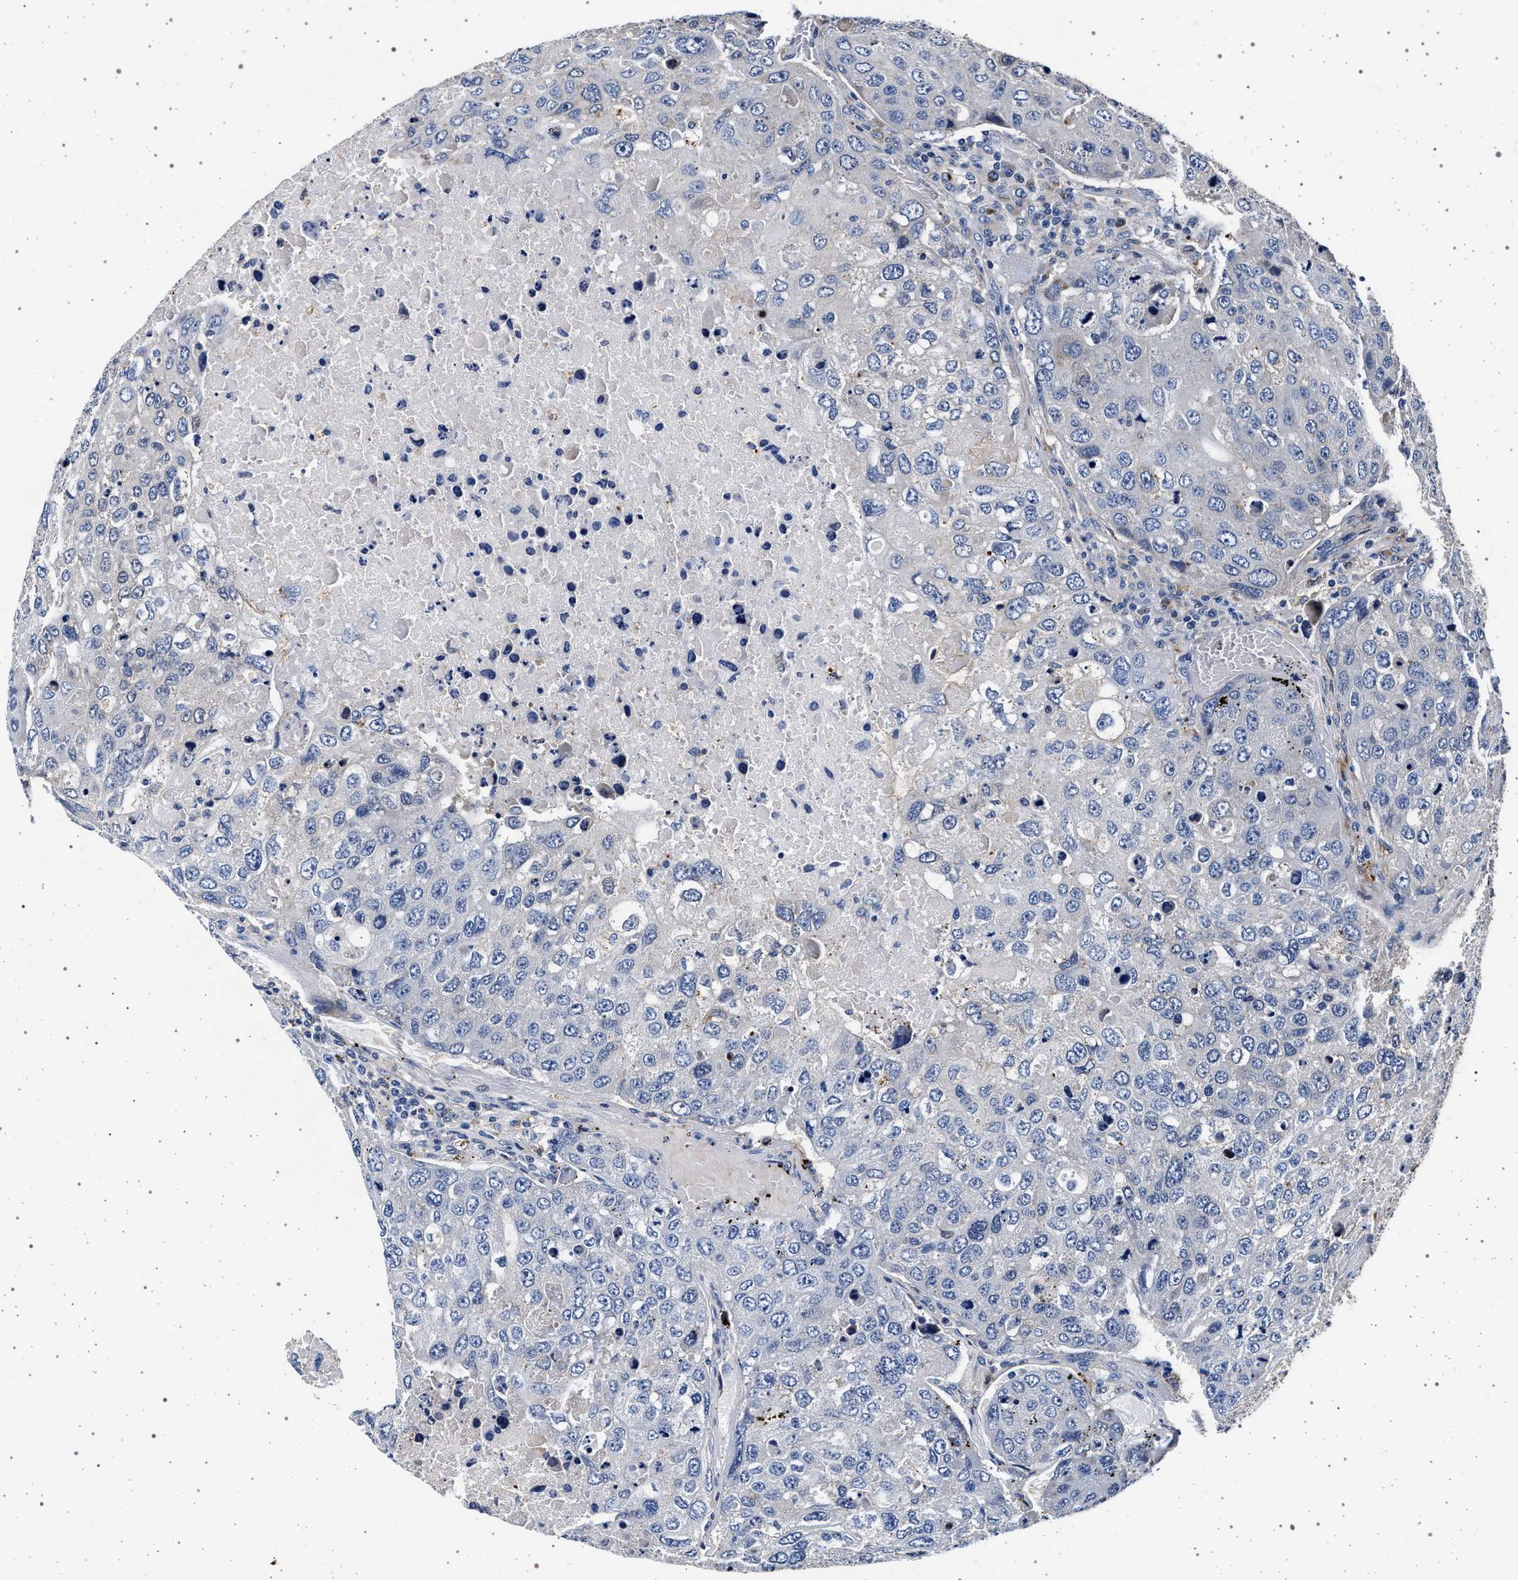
{"staining": {"intensity": "negative", "quantity": "none", "location": "none"}, "tissue": "urothelial cancer", "cell_type": "Tumor cells", "image_type": "cancer", "snomed": [{"axis": "morphology", "description": "Urothelial carcinoma, High grade"}, {"axis": "topography", "description": "Lymph node"}, {"axis": "topography", "description": "Urinary bladder"}], "caption": "Histopathology image shows no significant protein expression in tumor cells of urothelial cancer. (DAB (3,3'-diaminobenzidine) immunohistochemistry, high magnification).", "gene": "KCNK6", "patient": {"sex": "male", "age": 51}}